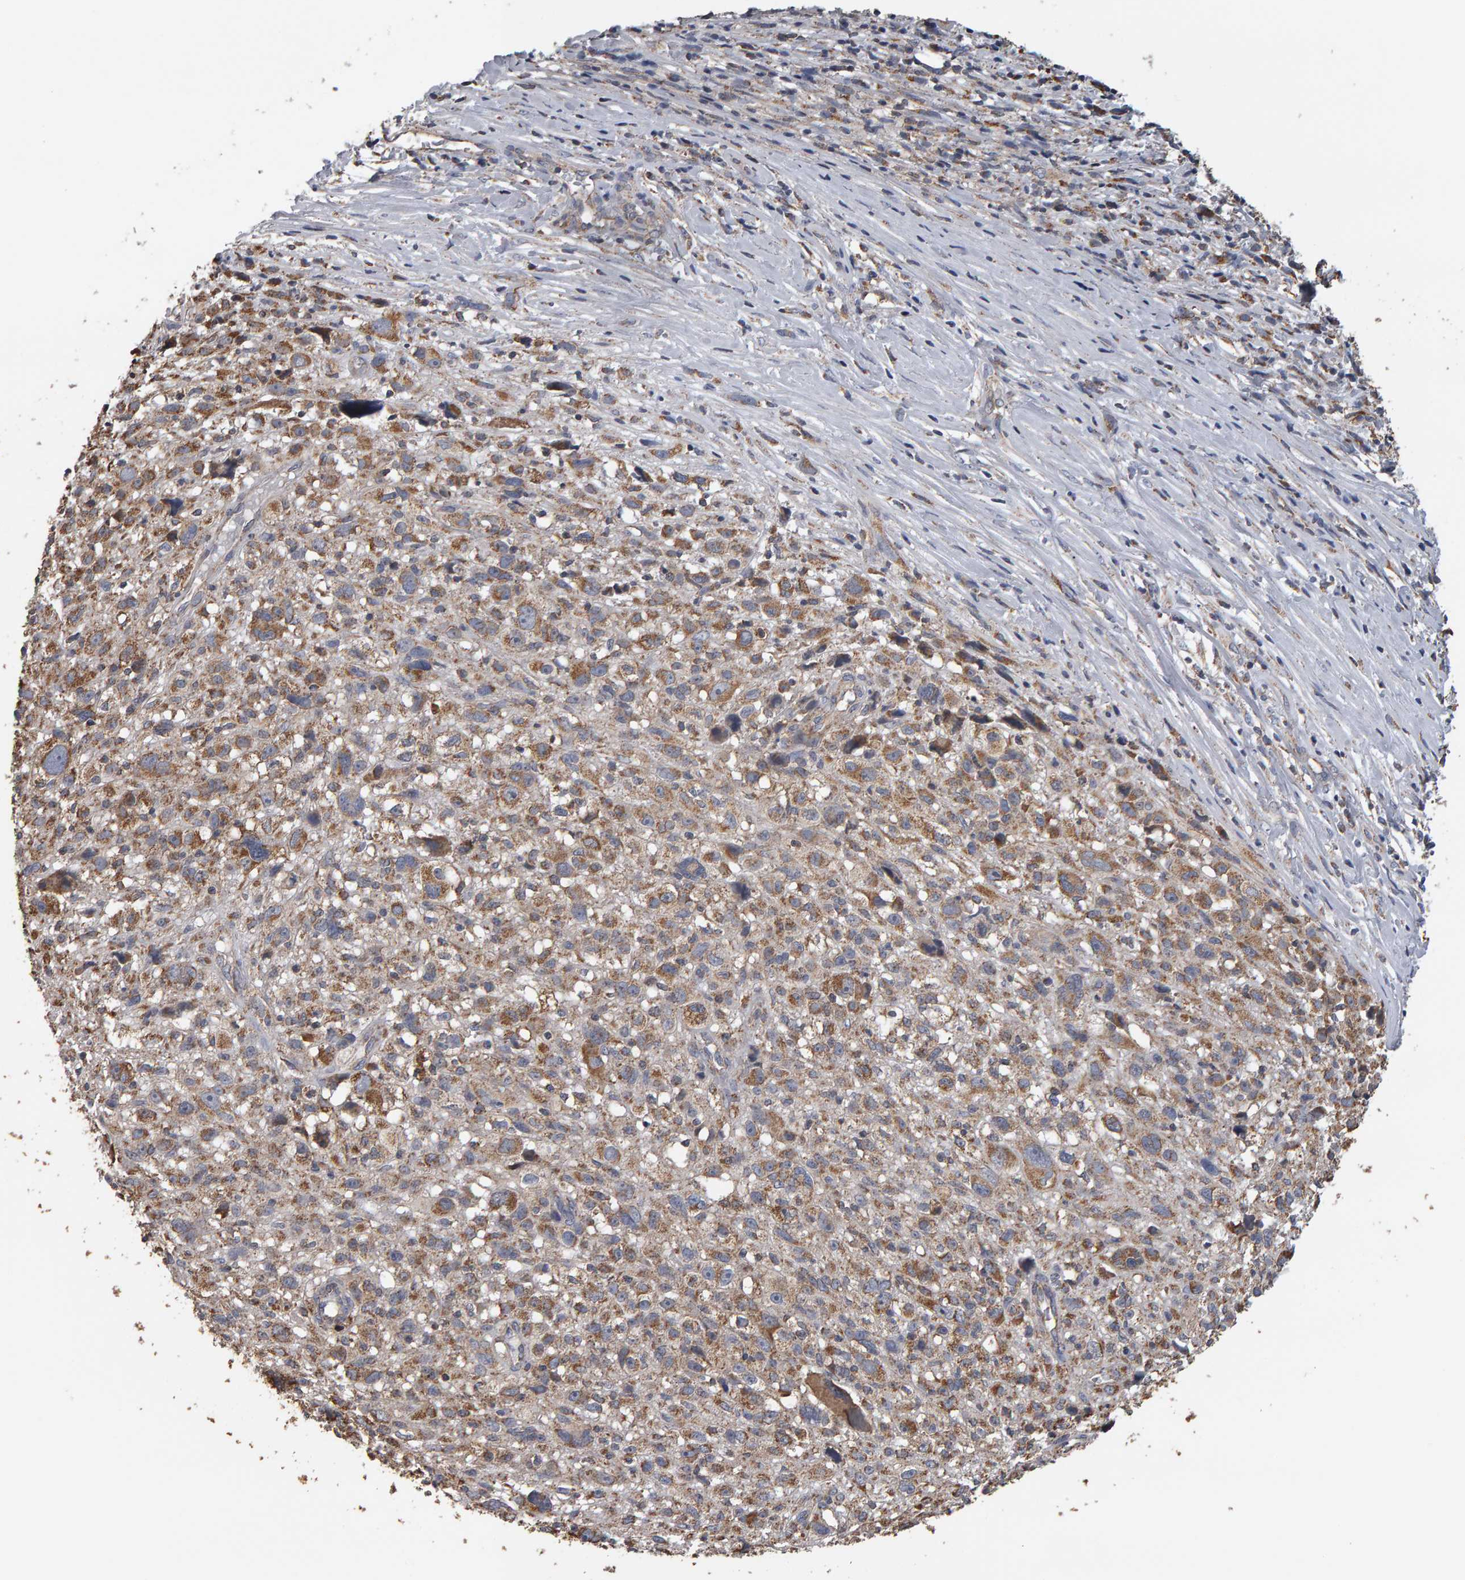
{"staining": {"intensity": "moderate", "quantity": ">75%", "location": "cytoplasmic/membranous"}, "tissue": "melanoma", "cell_type": "Tumor cells", "image_type": "cancer", "snomed": [{"axis": "morphology", "description": "Malignant melanoma, NOS"}, {"axis": "topography", "description": "Skin"}], "caption": "Immunohistochemistry photomicrograph of malignant melanoma stained for a protein (brown), which demonstrates medium levels of moderate cytoplasmic/membranous positivity in approximately >75% of tumor cells.", "gene": "TOM1L1", "patient": {"sex": "female", "age": 55}}